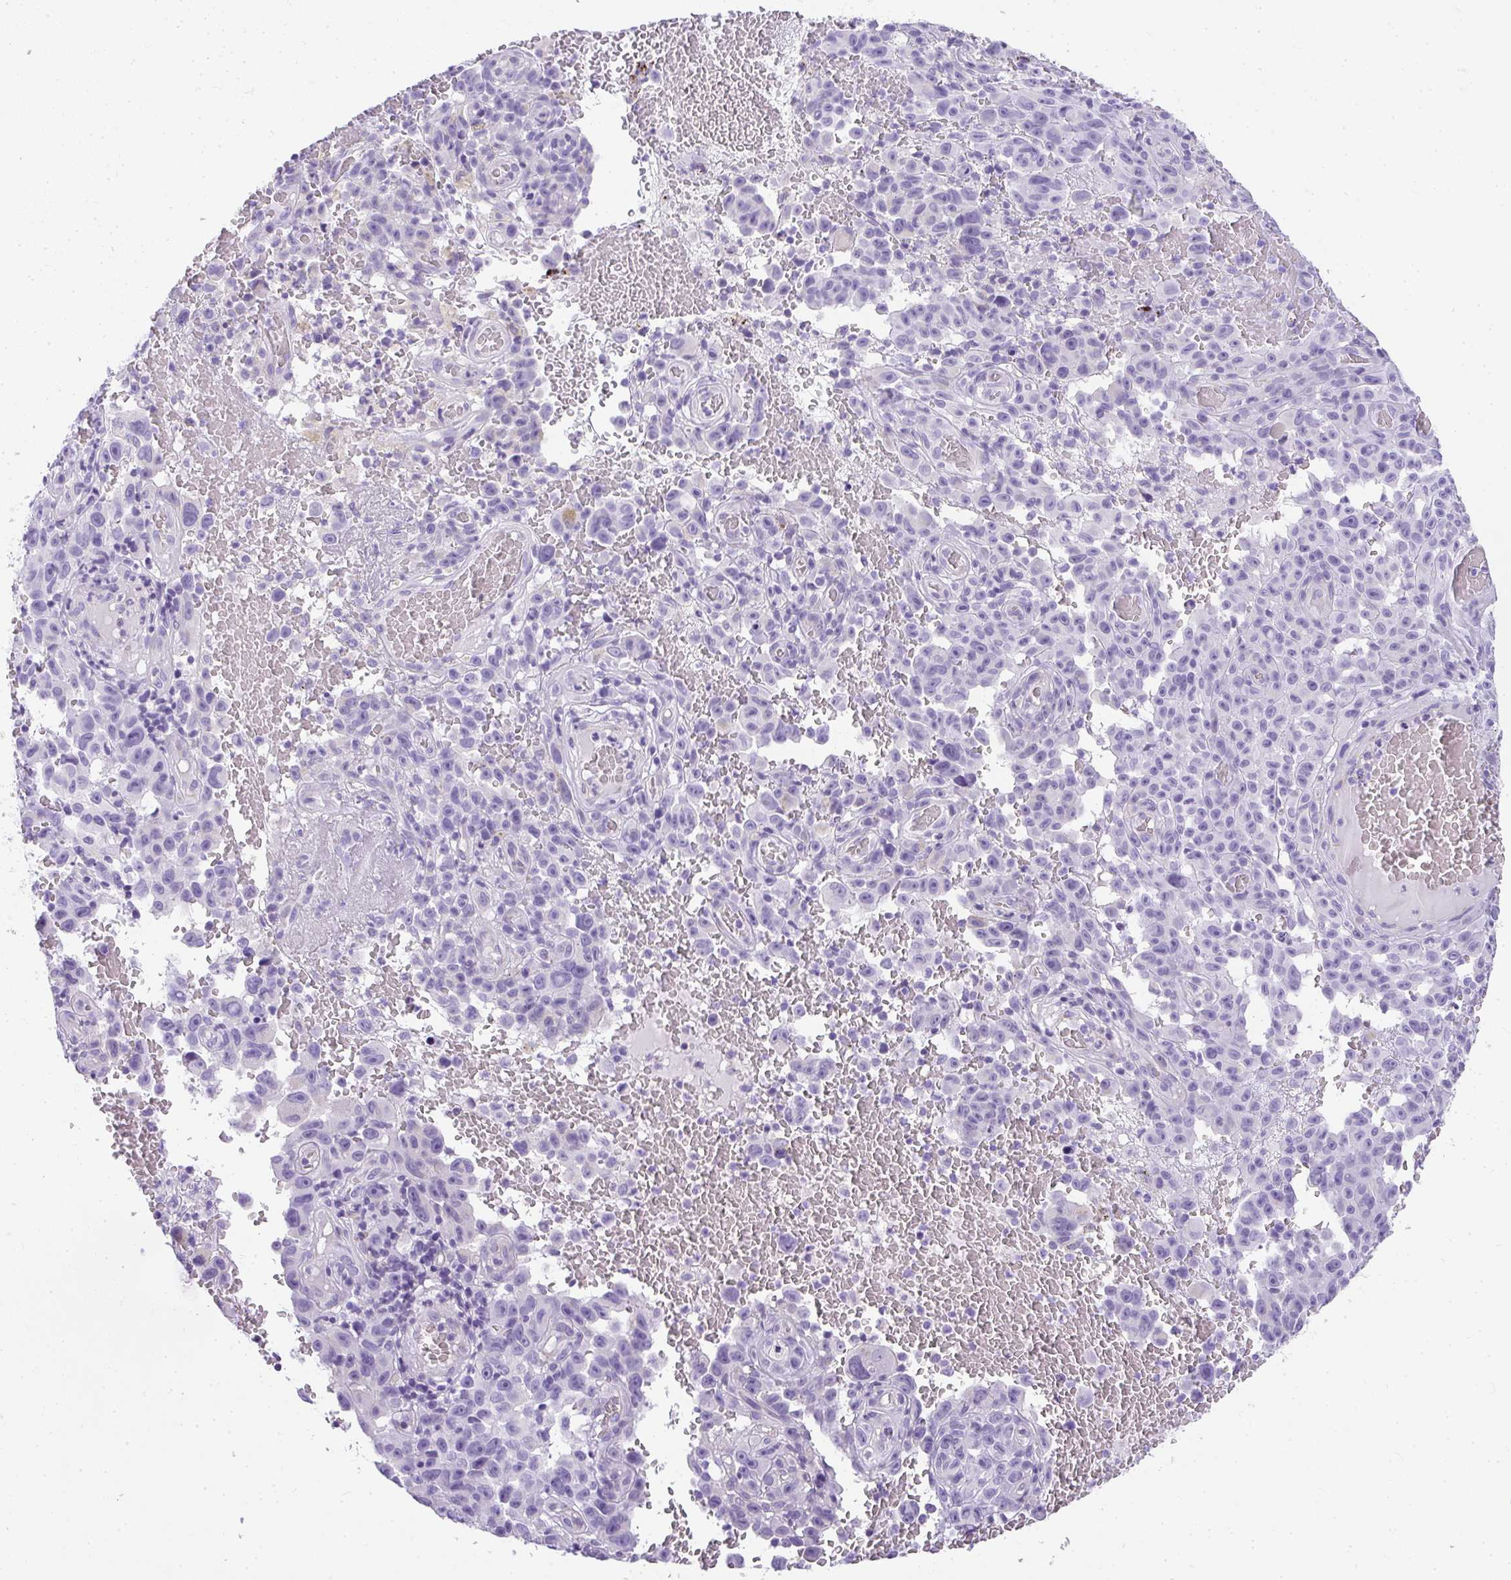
{"staining": {"intensity": "negative", "quantity": "none", "location": "none"}, "tissue": "melanoma", "cell_type": "Tumor cells", "image_type": "cancer", "snomed": [{"axis": "morphology", "description": "Malignant melanoma, NOS"}, {"axis": "topography", "description": "Skin"}], "caption": "Melanoma stained for a protein using immunohistochemistry displays no positivity tumor cells.", "gene": "PLPPR3", "patient": {"sex": "female", "age": 82}}